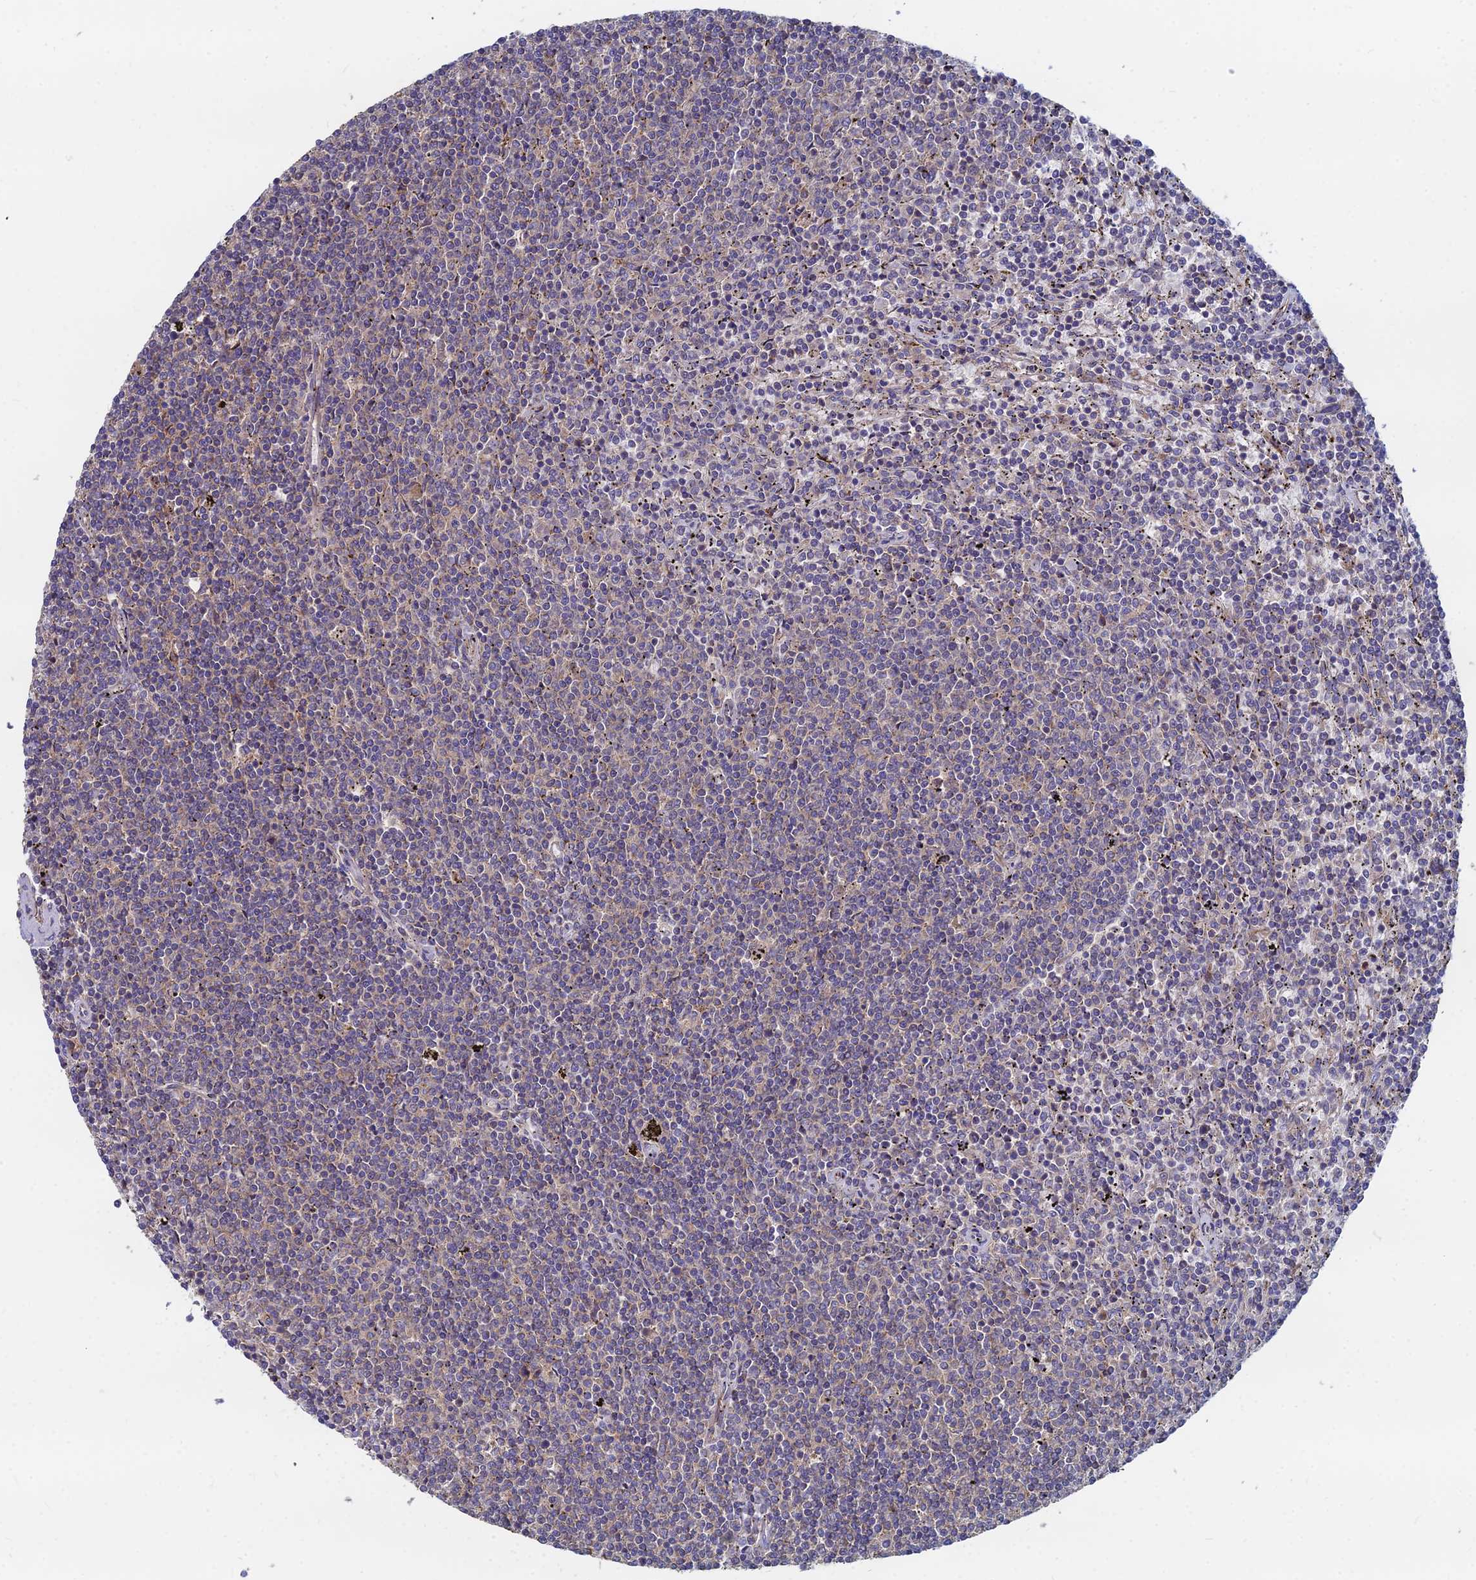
{"staining": {"intensity": "negative", "quantity": "none", "location": "none"}, "tissue": "lymphoma", "cell_type": "Tumor cells", "image_type": "cancer", "snomed": [{"axis": "morphology", "description": "Malignant lymphoma, non-Hodgkin's type, Low grade"}, {"axis": "topography", "description": "Spleen"}], "caption": "Histopathology image shows no protein positivity in tumor cells of lymphoma tissue.", "gene": "CCZ1", "patient": {"sex": "female", "age": 50}}